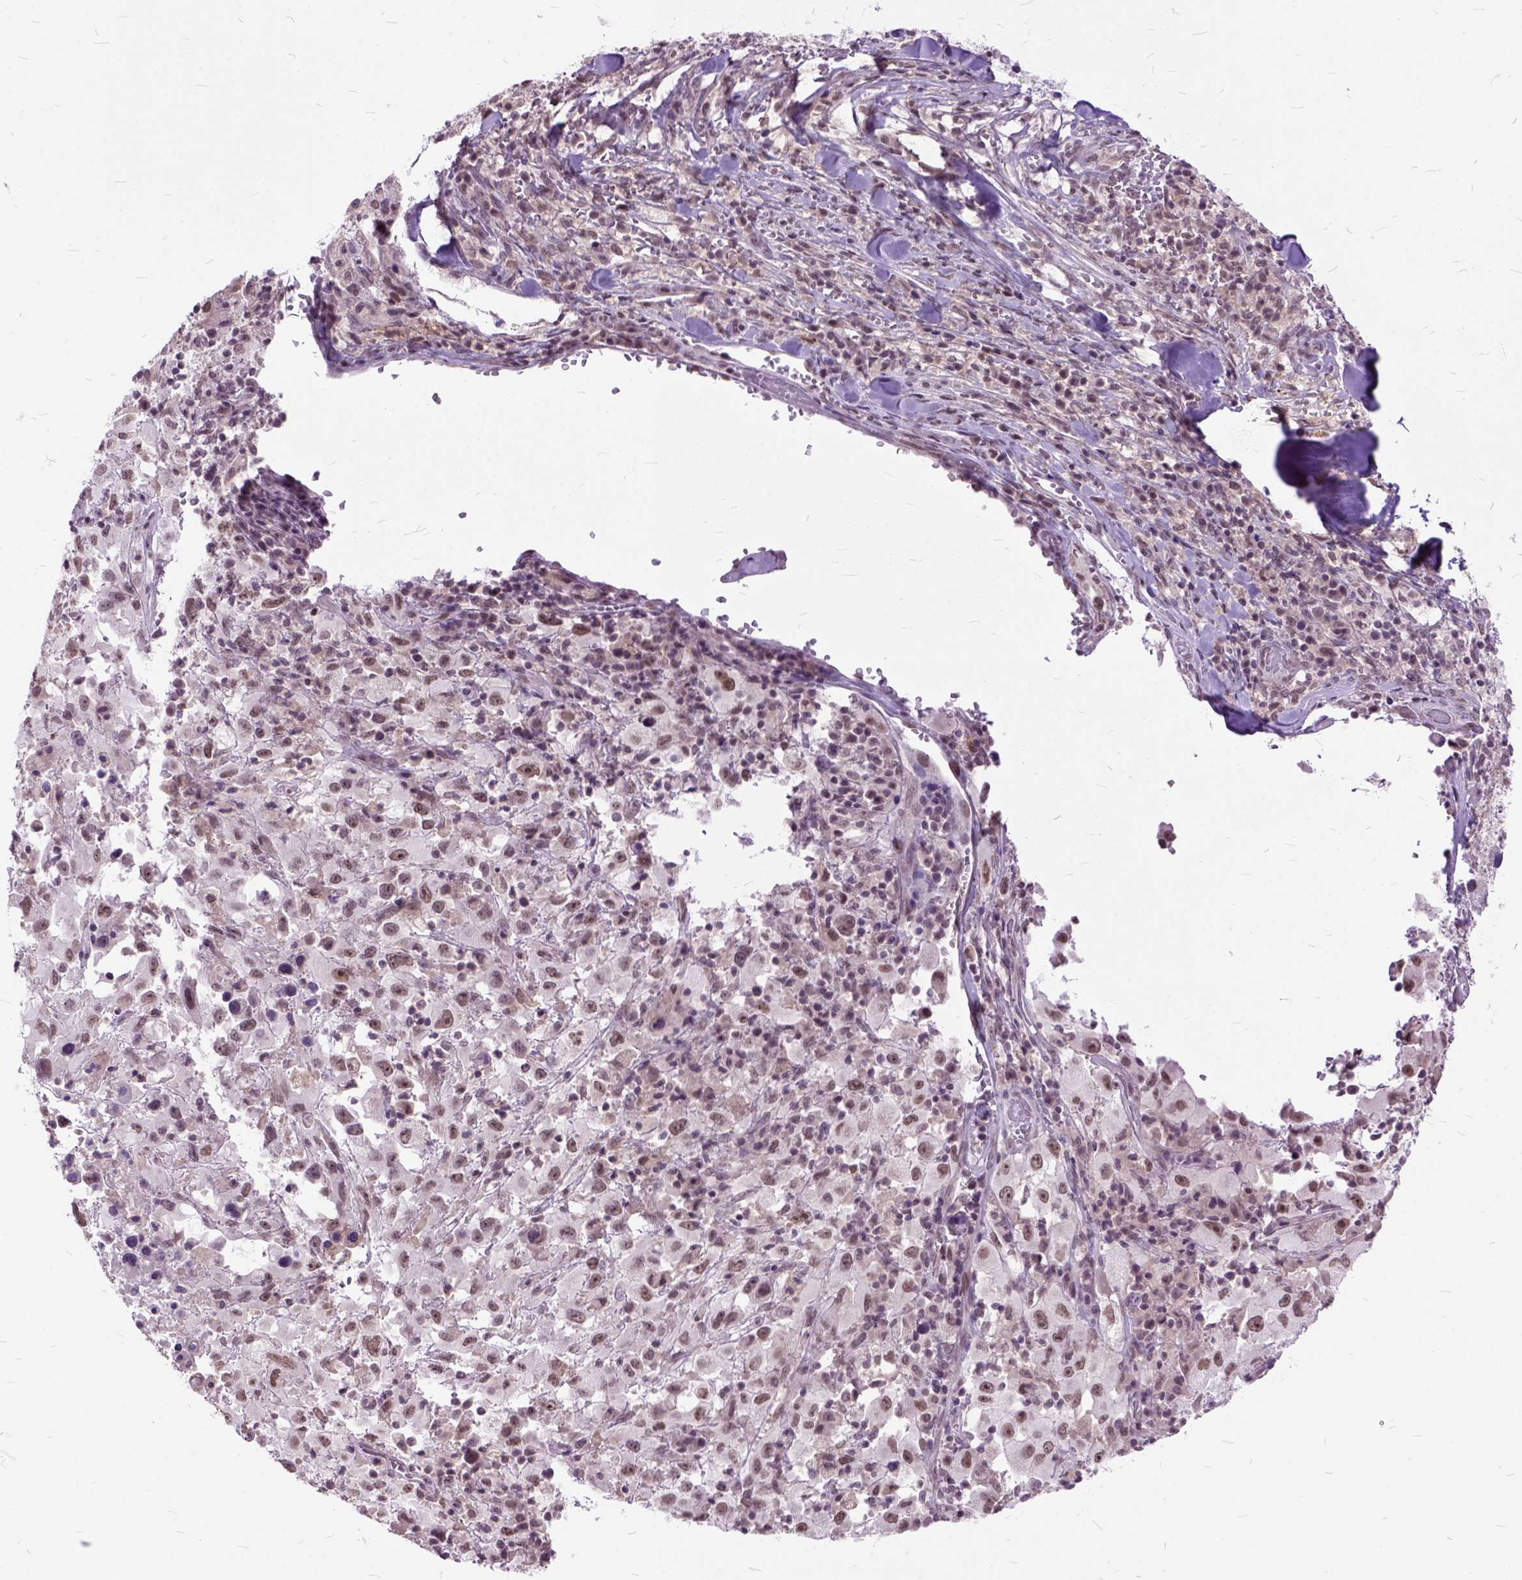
{"staining": {"intensity": "moderate", "quantity": ">75%", "location": "nuclear"}, "tissue": "melanoma", "cell_type": "Tumor cells", "image_type": "cancer", "snomed": [{"axis": "morphology", "description": "Malignant melanoma, Metastatic site"}, {"axis": "topography", "description": "Soft tissue"}], "caption": "Immunohistochemical staining of malignant melanoma (metastatic site) reveals medium levels of moderate nuclear expression in approximately >75% of tumor cells.", "gene": "ORC5", "patient": {"sex": "male", "age": 50}}